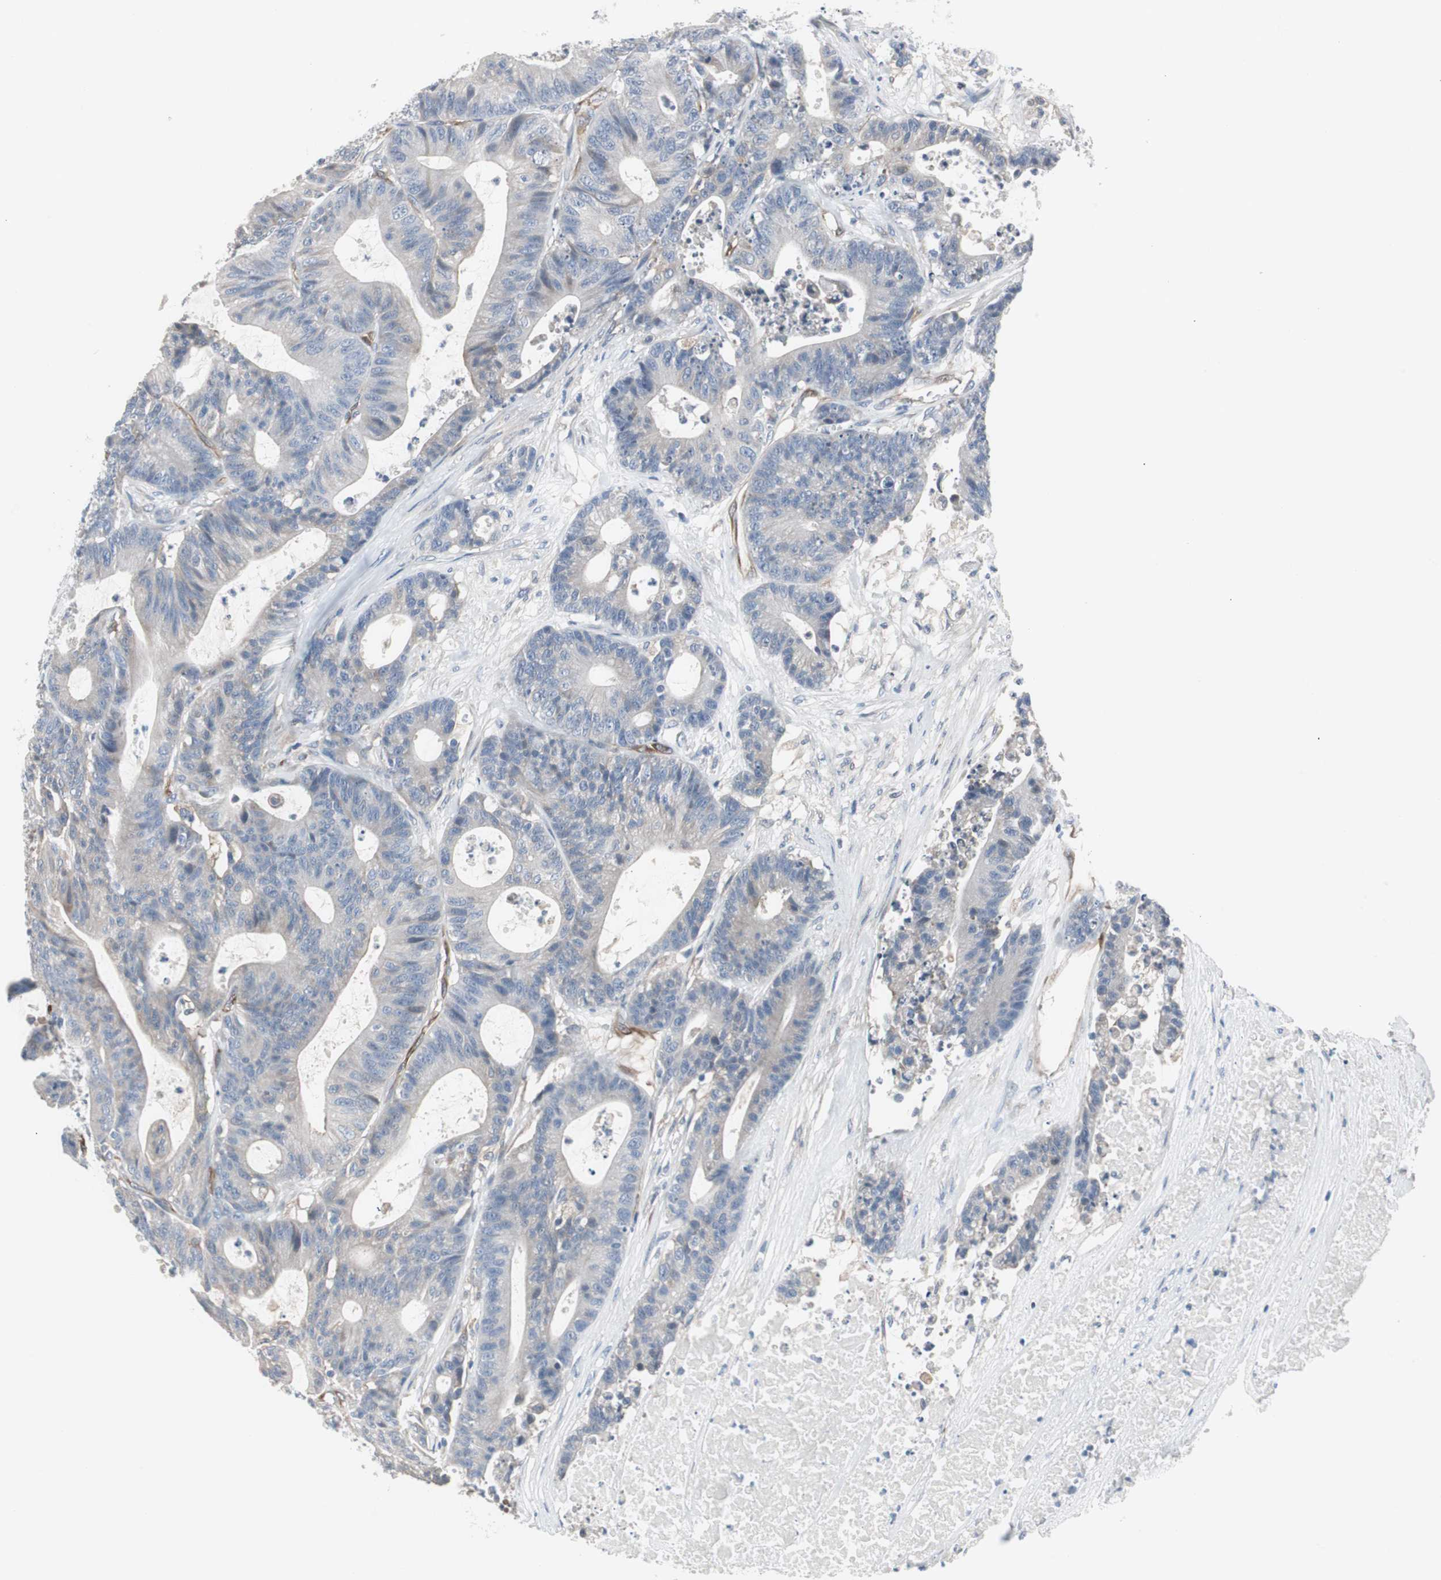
{"staining": {"intensity": "weak", "quantity": "25%-75%", "location": "cytoplasmic/membranous"}, "tissue": "colorectal cancer", "cell_type": "Tumor cells", "image_type": "cancer", "snomed": [{"axis": "morphology", "description": "Adenocarcinoma, NOS"}, {"axis": "topography", "description": "Colon"}], "caption": "The micrograph displays staining of colorectal cancer (adenocarcinoma), revealing weak cytoplasmic/membranous protein staining (brown color) within tumor cells. The staining was performed using DAB (3,3'-diaminobenzidine), with brown indicating positive protein expression. Nuclei are stained blue with hematoxylin.", "gene": "SWAP70", "patient": {"sex": "female", "age": 84}}